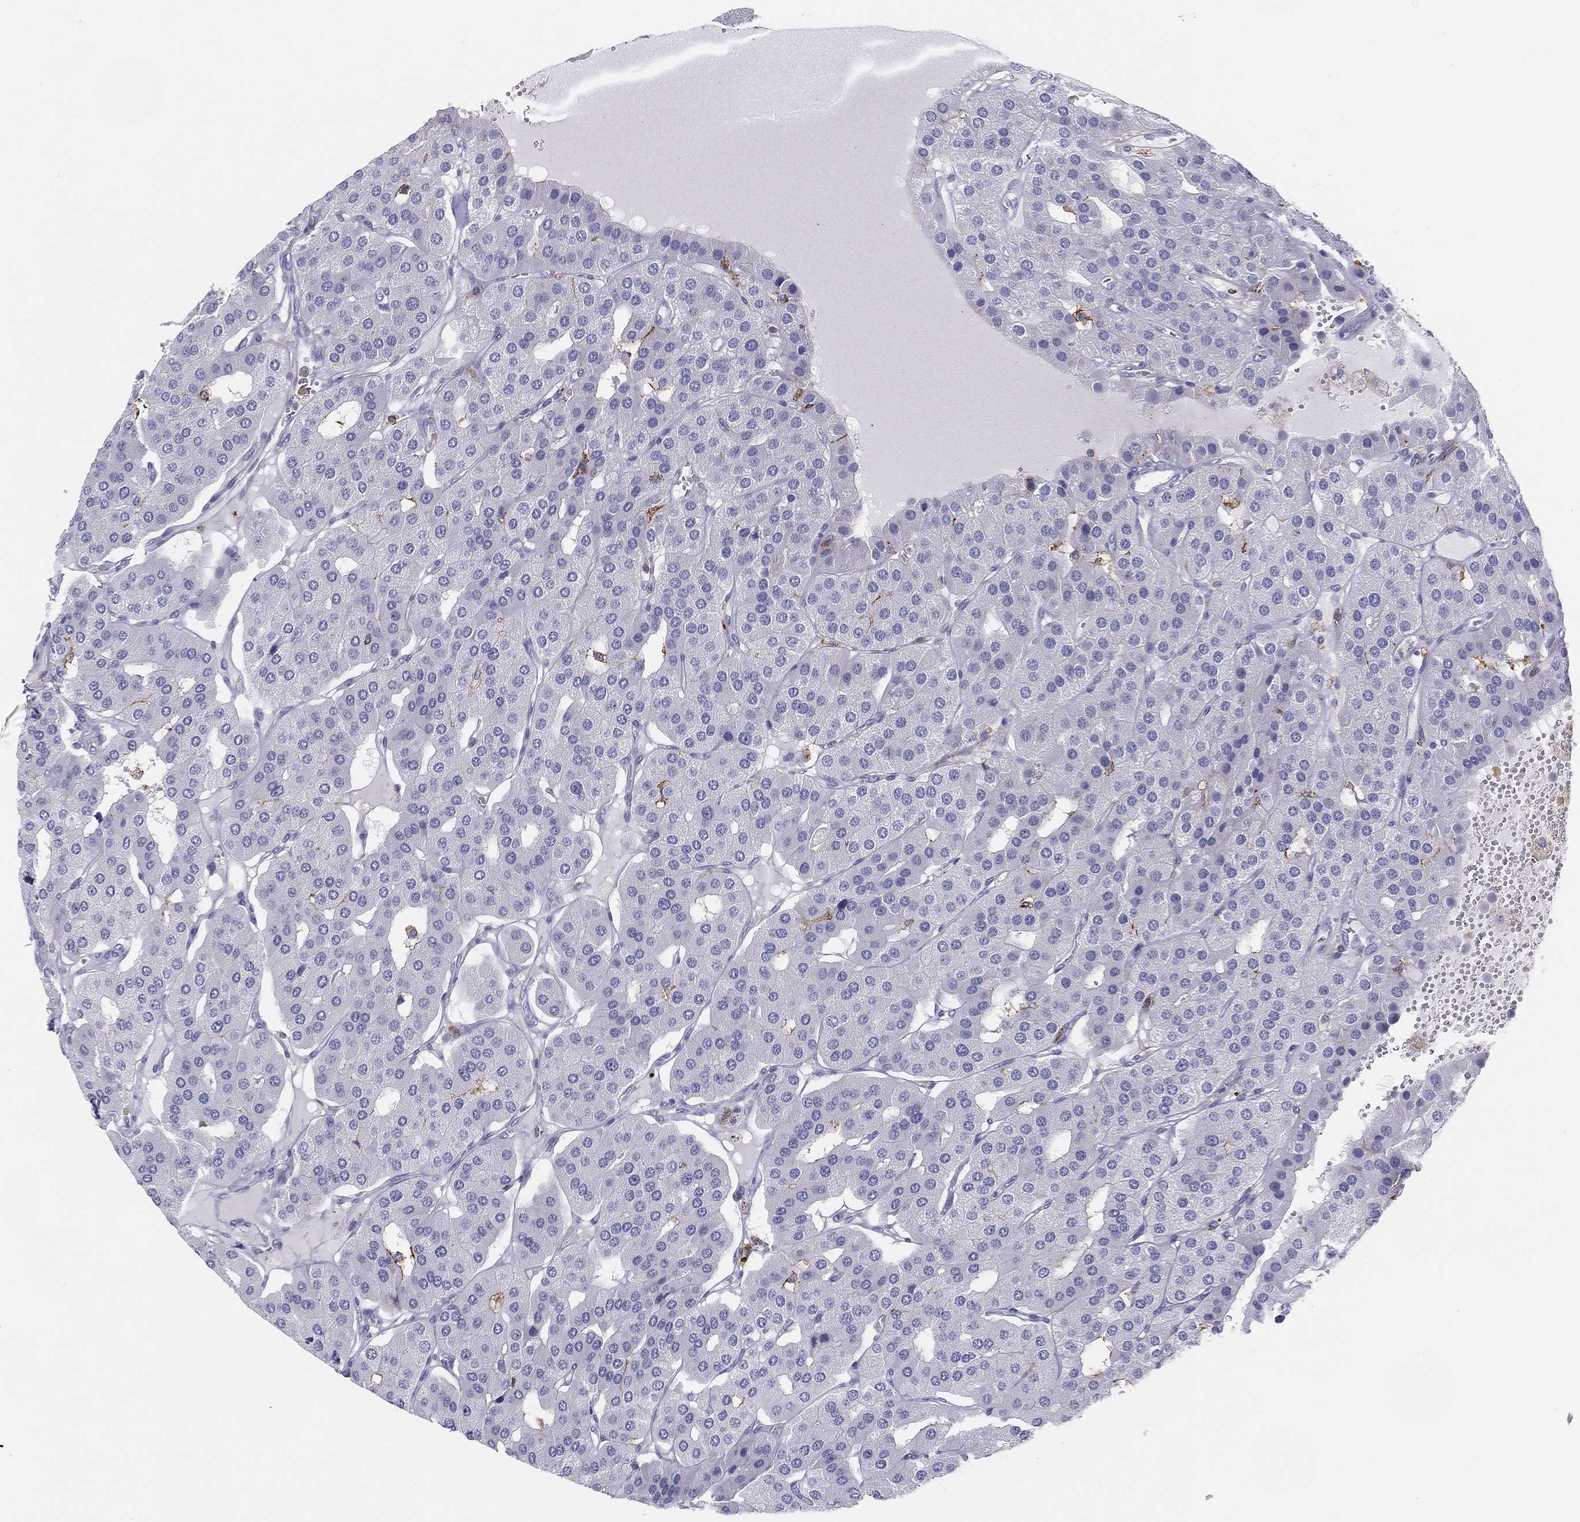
{"staining": {"intensity": "negative", "quantity": "none", "location": "none"}, "tissue": "parathyroid gland", "cell_type": "Glandular cells", "image_type": "normal", "snomed": [{"axis": "morphology", "description": "Normal tissue, NOS"}, {"axis": "morphology", "description": "Adenoma, NOS"}, {"axis": "topography", "description": "Parathyroid gland"}], "caption": "Histopathology image shows no significant protein positivity in glandular cells of normal parathyroid gland. (IHC, brightfield microscopy, high magnification).", "gene": "SELPLG", "patient": {"sex": "female", "age": 86}}